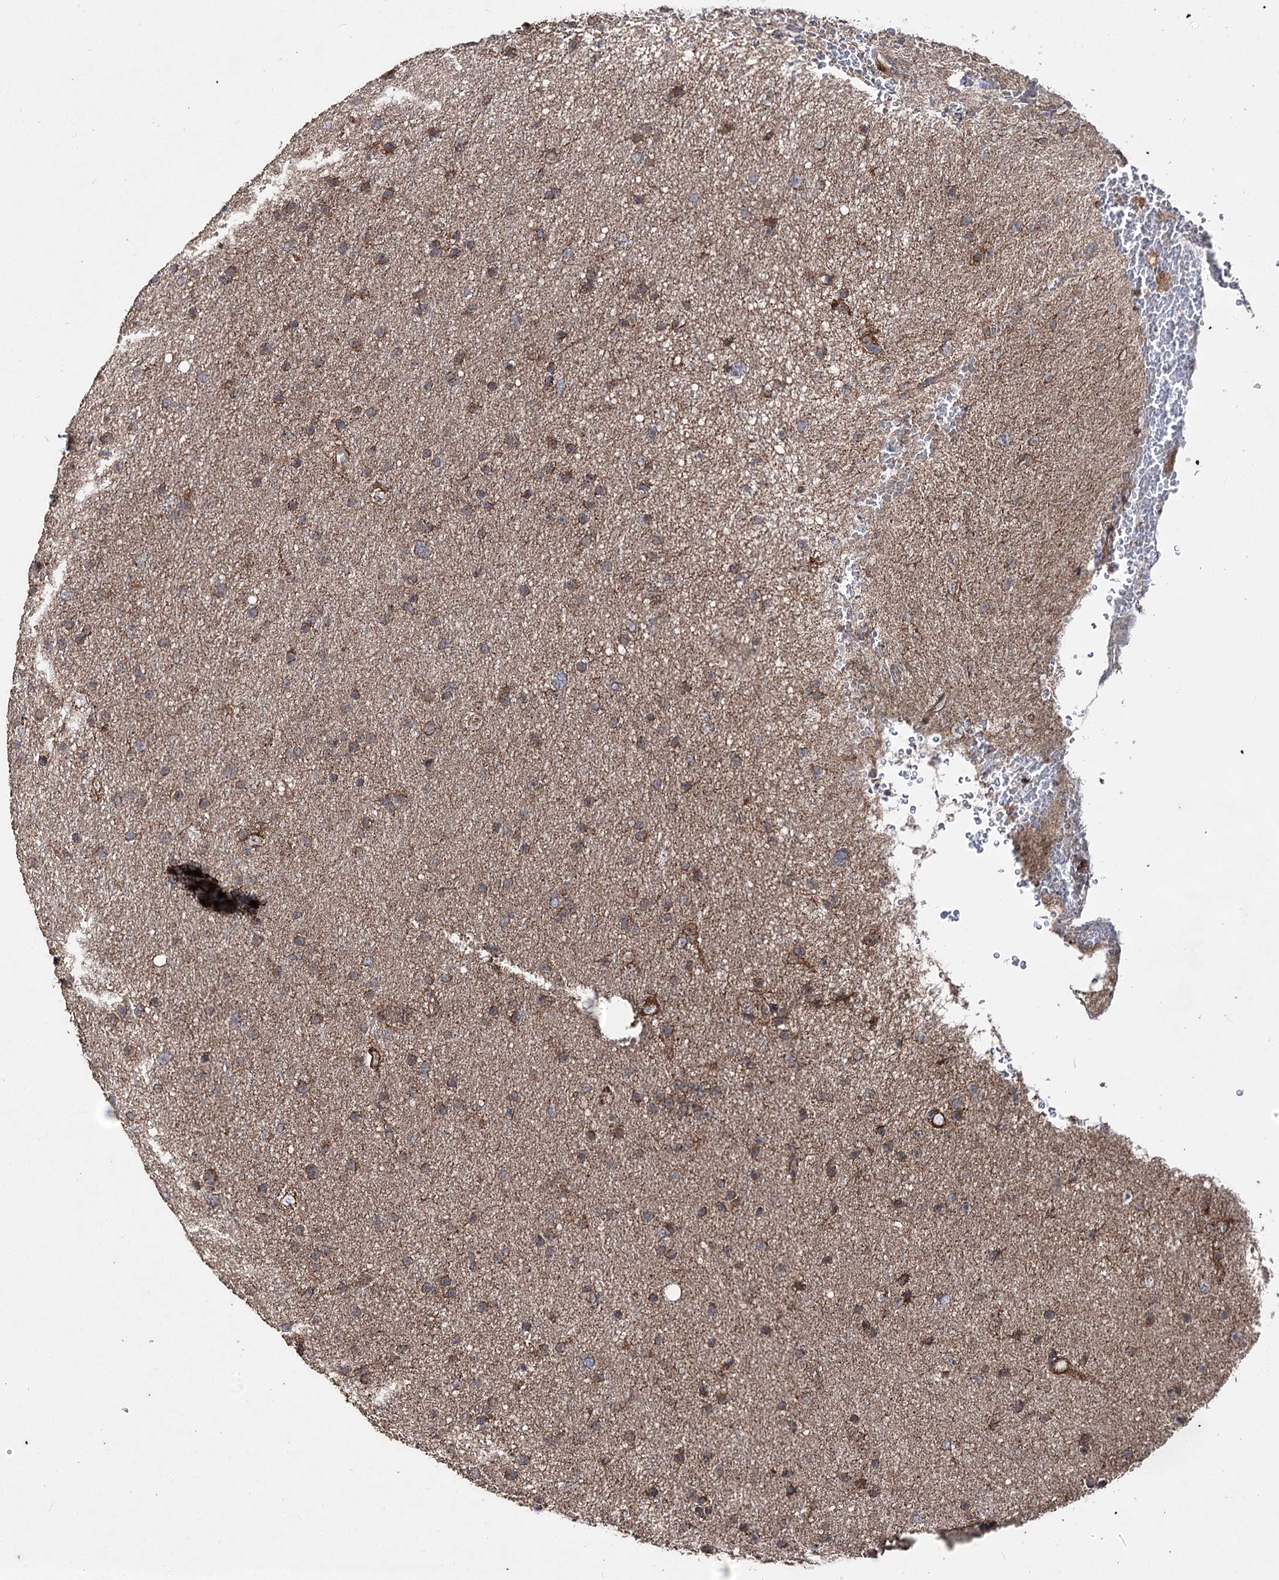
{"staining": {"intensity": "moderate", "quantity": ">75%", "location": "cytoplasmic/membranous"}, "tissue": "glioma", "cell_type": "Tumor cells", "image_type": "cancer", "snomed": [{"axis": "morphology", "description": "Glioma, malignant, Low grade"}, {"axis": "topography", "description": "Cerebral cortex"}], "caption": "Immunohistochemical staining of glioma demonstrates medium levels of moderate cytoplasmic/membranous expression in approximately >75% of tumor cells. (brown staining indicates protein expression, while blue staining denotes nuclei).", "gene": "MINDY3", "patient": {"sex": "female", "age": 39}}